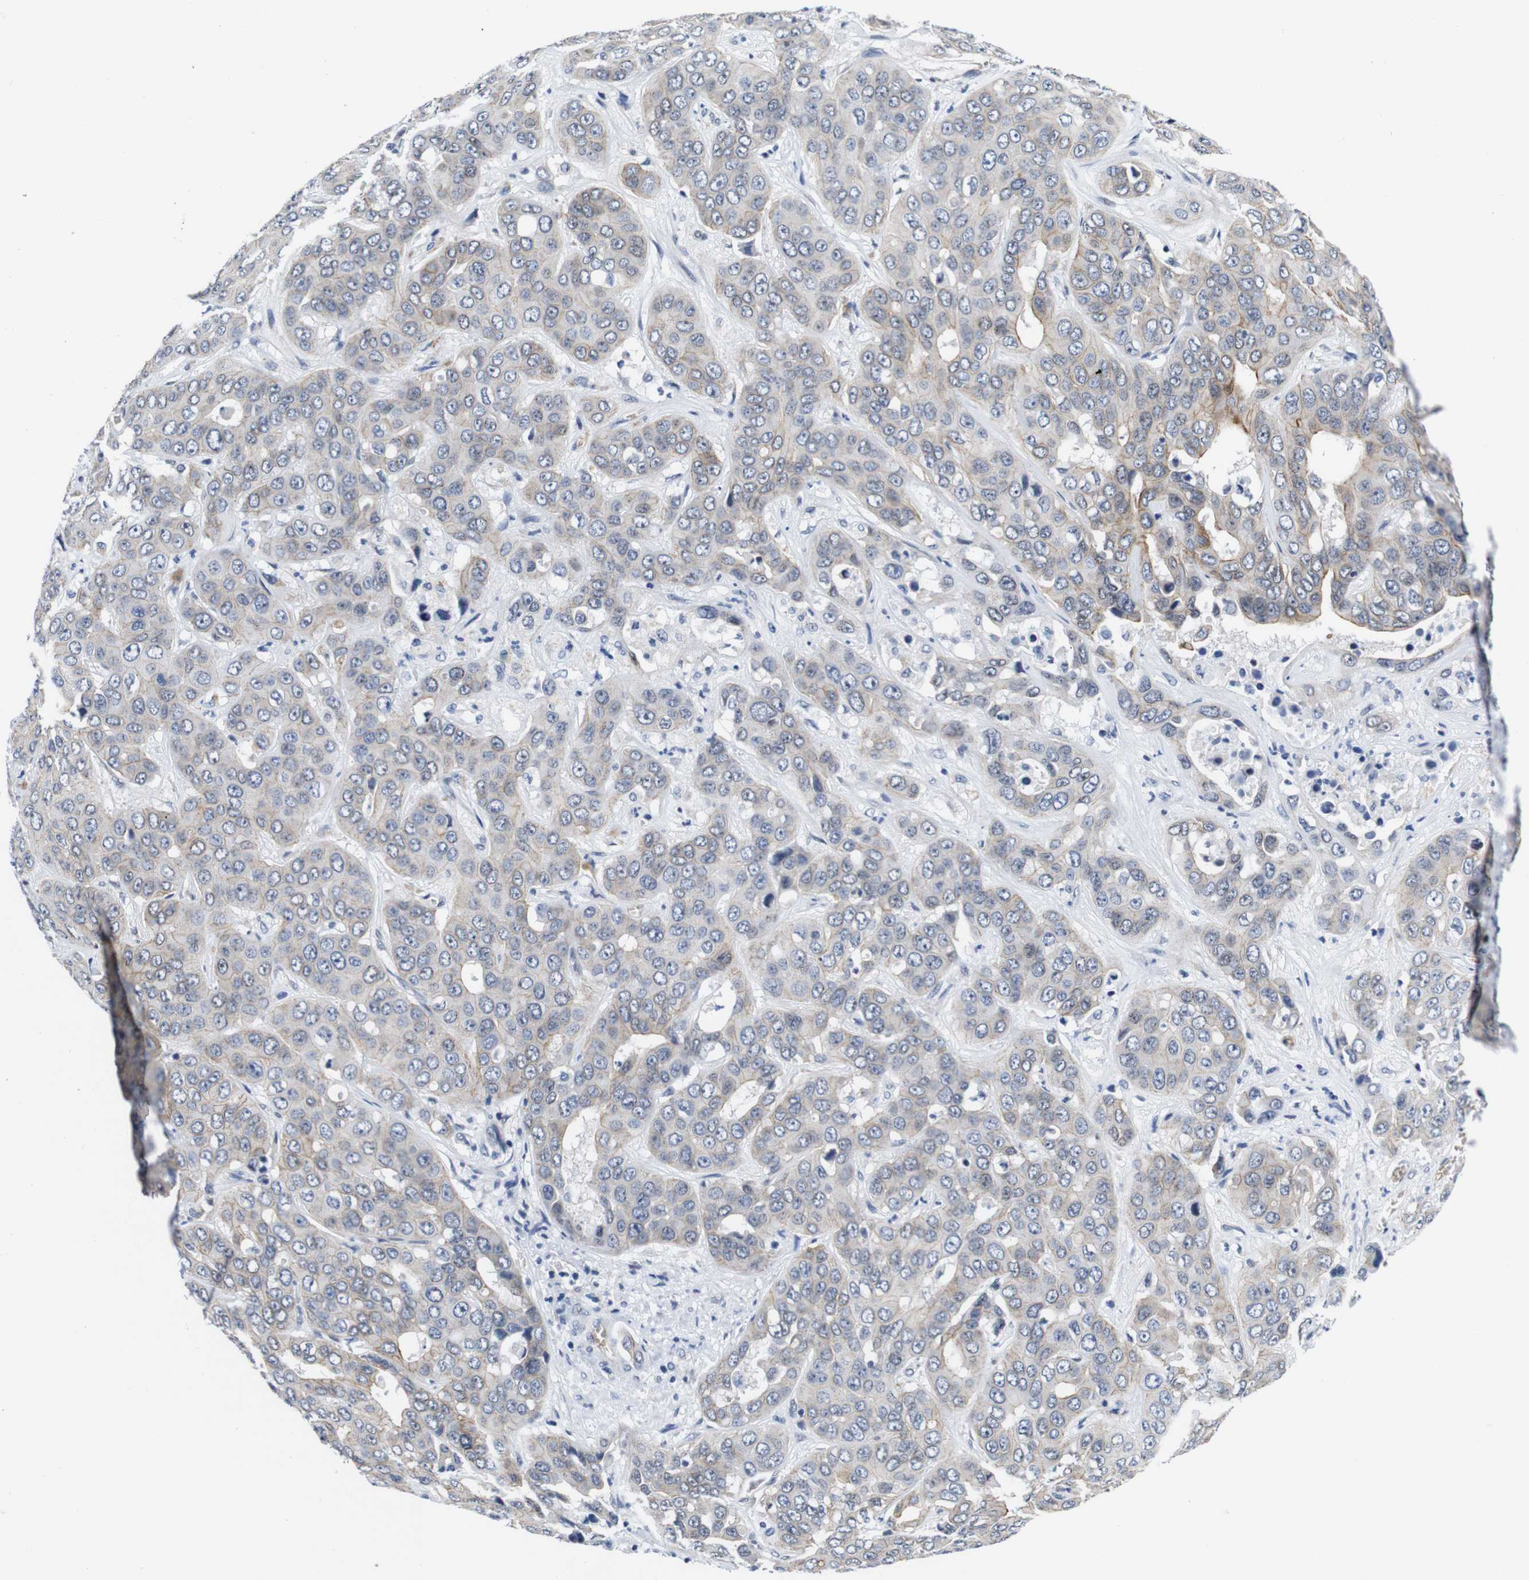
{"staining": {"intensity": "moderate", "quantity": "<25%", "location": "cytoplasmic/membranous"}, "tissue": "liver cancer", "cell_type": "Tumor cells", "image_type": "cancer", "snomed": [{"axis": "morphology", "description": "Cholangiocarcinoma"}, {"axis": "topography", "description": "Liver"}], "caption": "Human liver cholangiocarcinoma stained with a brown dye displays moderate cytoplasmic/membranous positive staining in approximately <25% of tumor cells.", "gene": "SOCS3", "patient": {"sex": "female", "age": 52}}